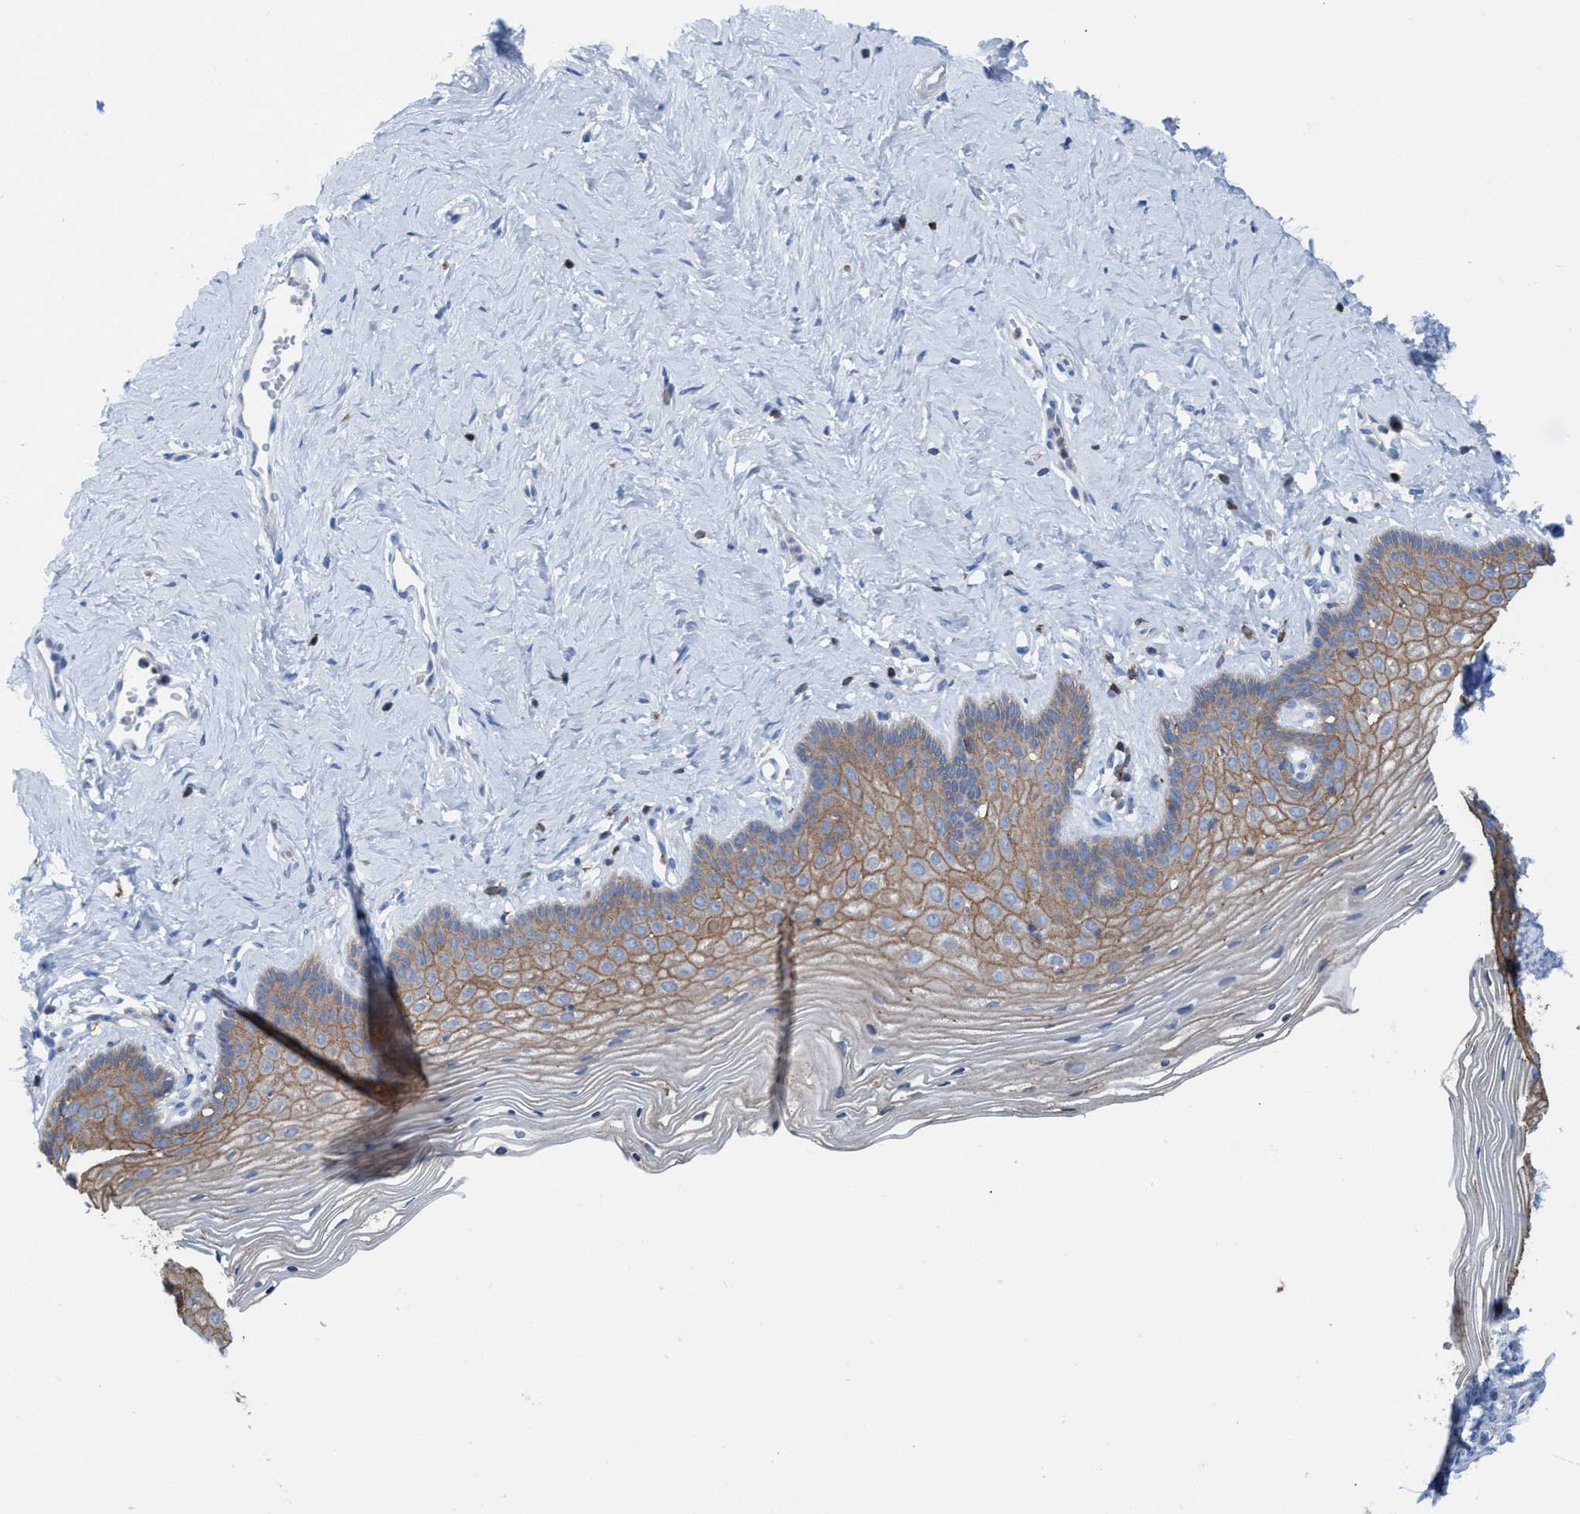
{"staining": {"intensity": "moderate", "quantity": "25%-75%", "location": "cytoplasmic/membranous"}, "tissue": "vagina", "cell_type": "Squamous epithelial cells", "image_type": "normal", "snomed": [{"axis": "morphology", "description": "Normal tissue, NOS"}, {"axis": "topography", "description": "Vagina"}], "caption": "Protein analysis of normal vagina demonstrates moderate cytoplasmic/membranous staining in about 25%-75% of squamous epithelial cells.", "gene": "EZR", "patient": {"sex": "female", "age": 32}}